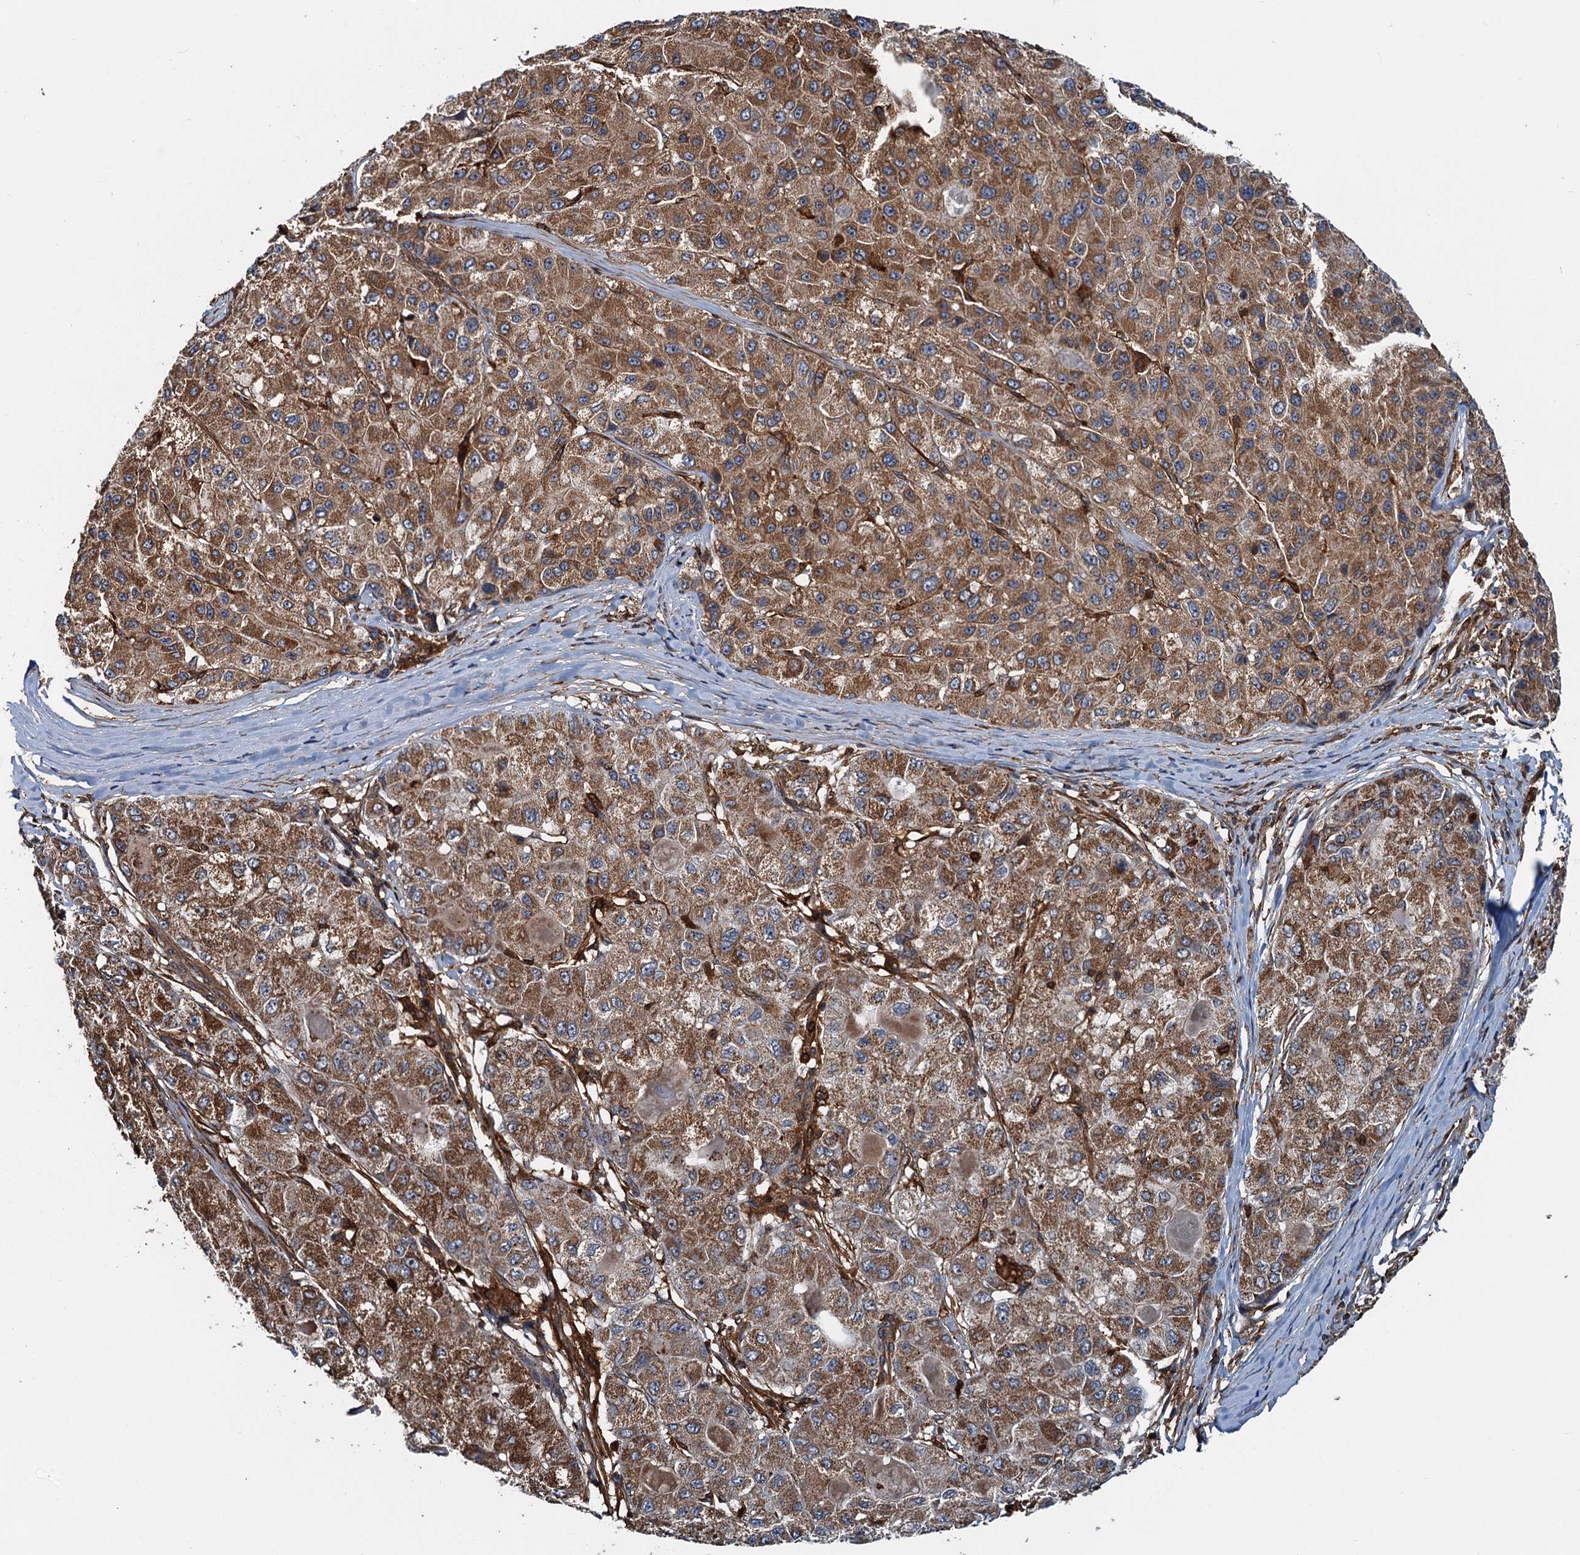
{"staining": {"intensity": "moderate", "quantity": ">75%", "location": "cytoplasmic/membranous"}, "tissue": "liver cancer", "cell_type": "Tumor cells", "image_type": "cancer", "snomed": [{"axis": "morphology", "description": "Carcinoma, Hepatocellular, NOS"}, {"axis": "topography", "description": "Liver"}], "caption": "Hepatocellular carcinoma (liver) stained with a brown dye demonstrates moderate cytoplasmic/membranous positive expression in approximately >75% of tumor cells.", "gene": "USP6NL", "patient": {"sex": "male", "age": 80}}